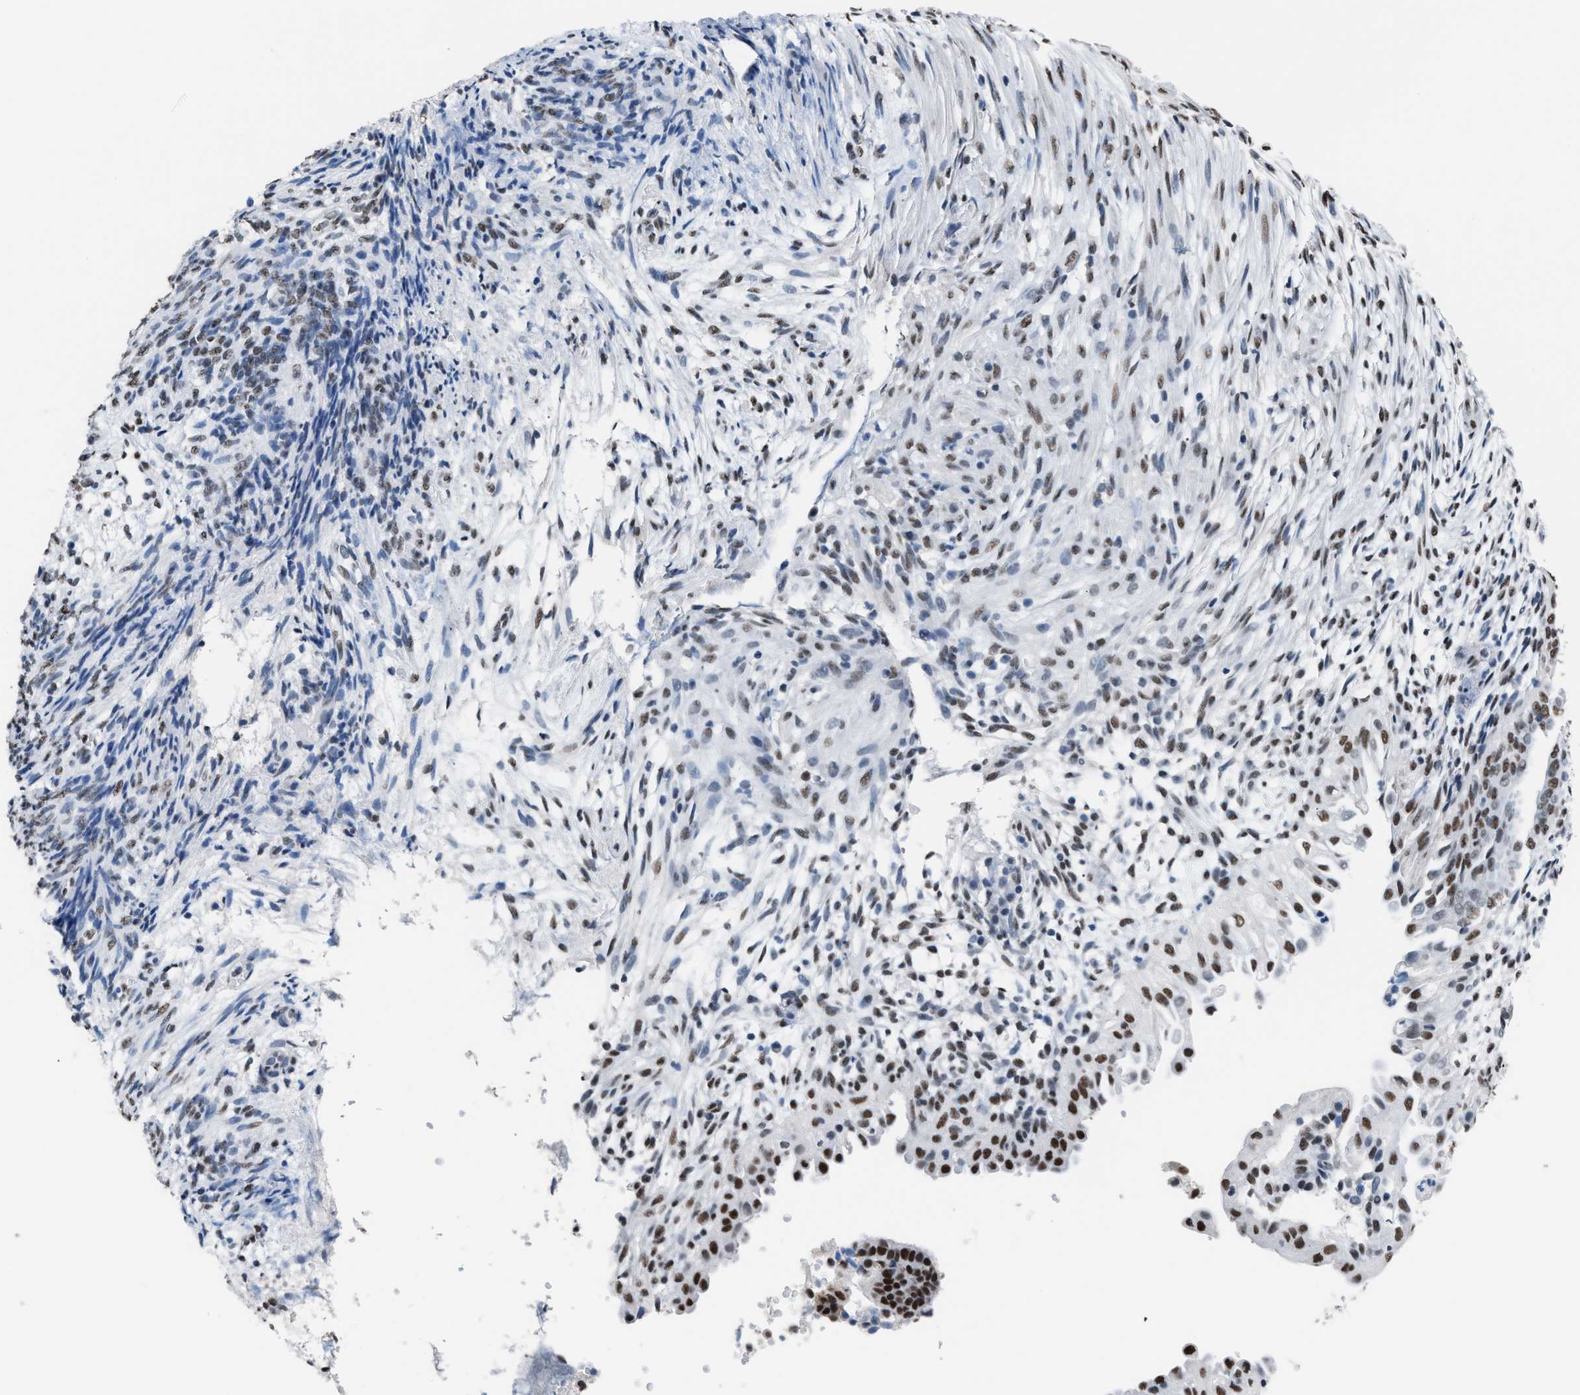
{"staining": {"intensity": "strong", "quantity": ">75%", "location": "nuclear"}, "tissue": "endometrial cancer", "cell_type": "Tumor cells", "image_type": "cancer", "snomed": [{"axis": "morphology", "description": "Adenocarcinoma, NOS"}, {"axis": "topography", "description": "Endometrium"}], "caption": "Immunohistochemical staining of human endometrial cancer reveals high levels of strong nuclear expression in about >75% of tumor cells. (DAB (3,3'-diaminobenzidine) IHC with brightfield microscopy, high magnification).", "gene": "CCAR2", "patient": {"sex": "female", "age": 58}}